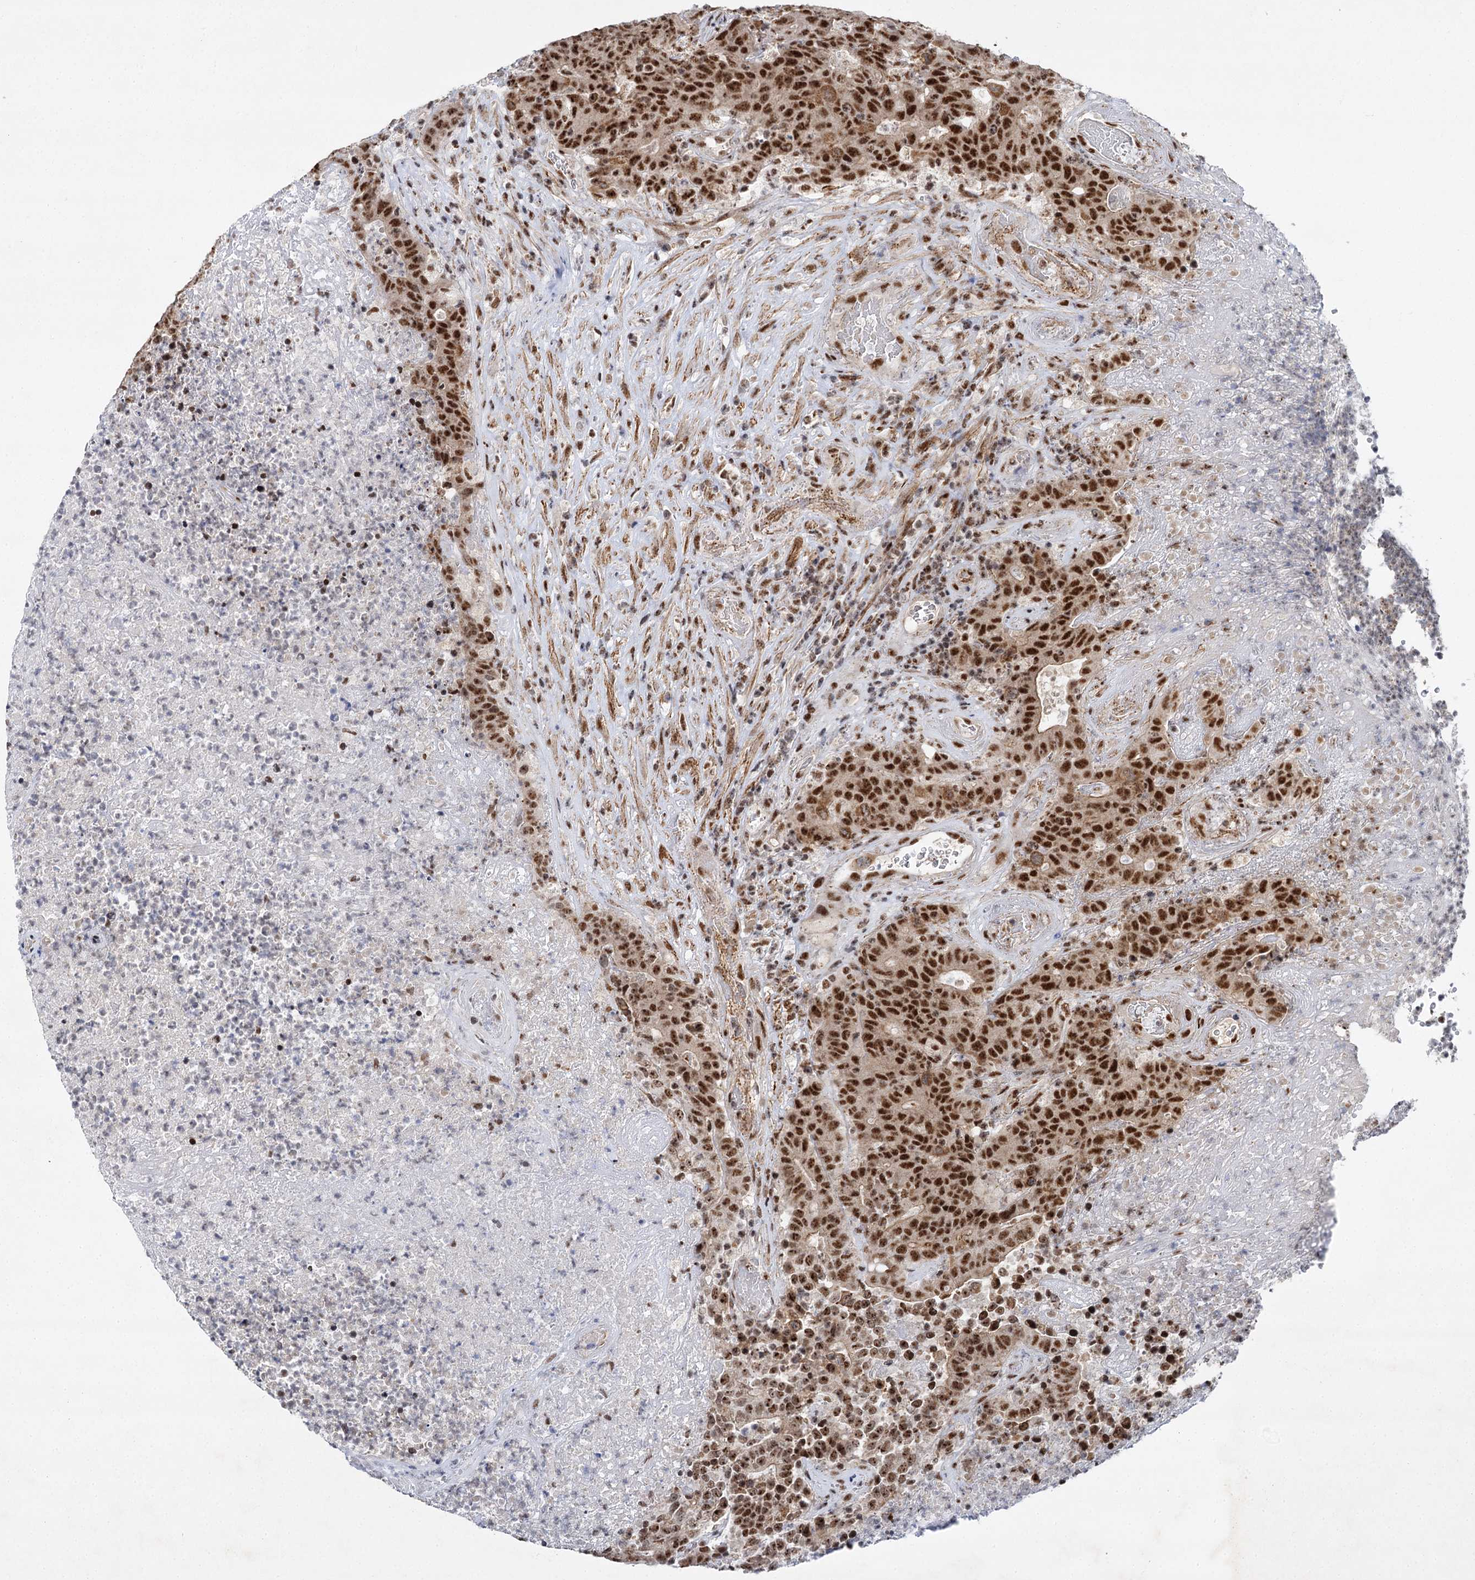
{"staining": {"intensity": "strong", "quantity": ">75%", "location": "nuclear"}, "tissue": "colorectal cancer", "cell_type": "Tumor cells", "image_type": "cancer", "snomed": [{"axis": "morphology", "description": "Adenocarcinoma, NOS"}, {"axis": "topography", "description": "Colon"}], "caption": "Tumor cells show high levels of strong nuclear positivity in about >75% of cells in human colorectal cancer (adenocarcinoma).", "gene": "BUD13", "patient": {"sex": "female", "age": 75}}